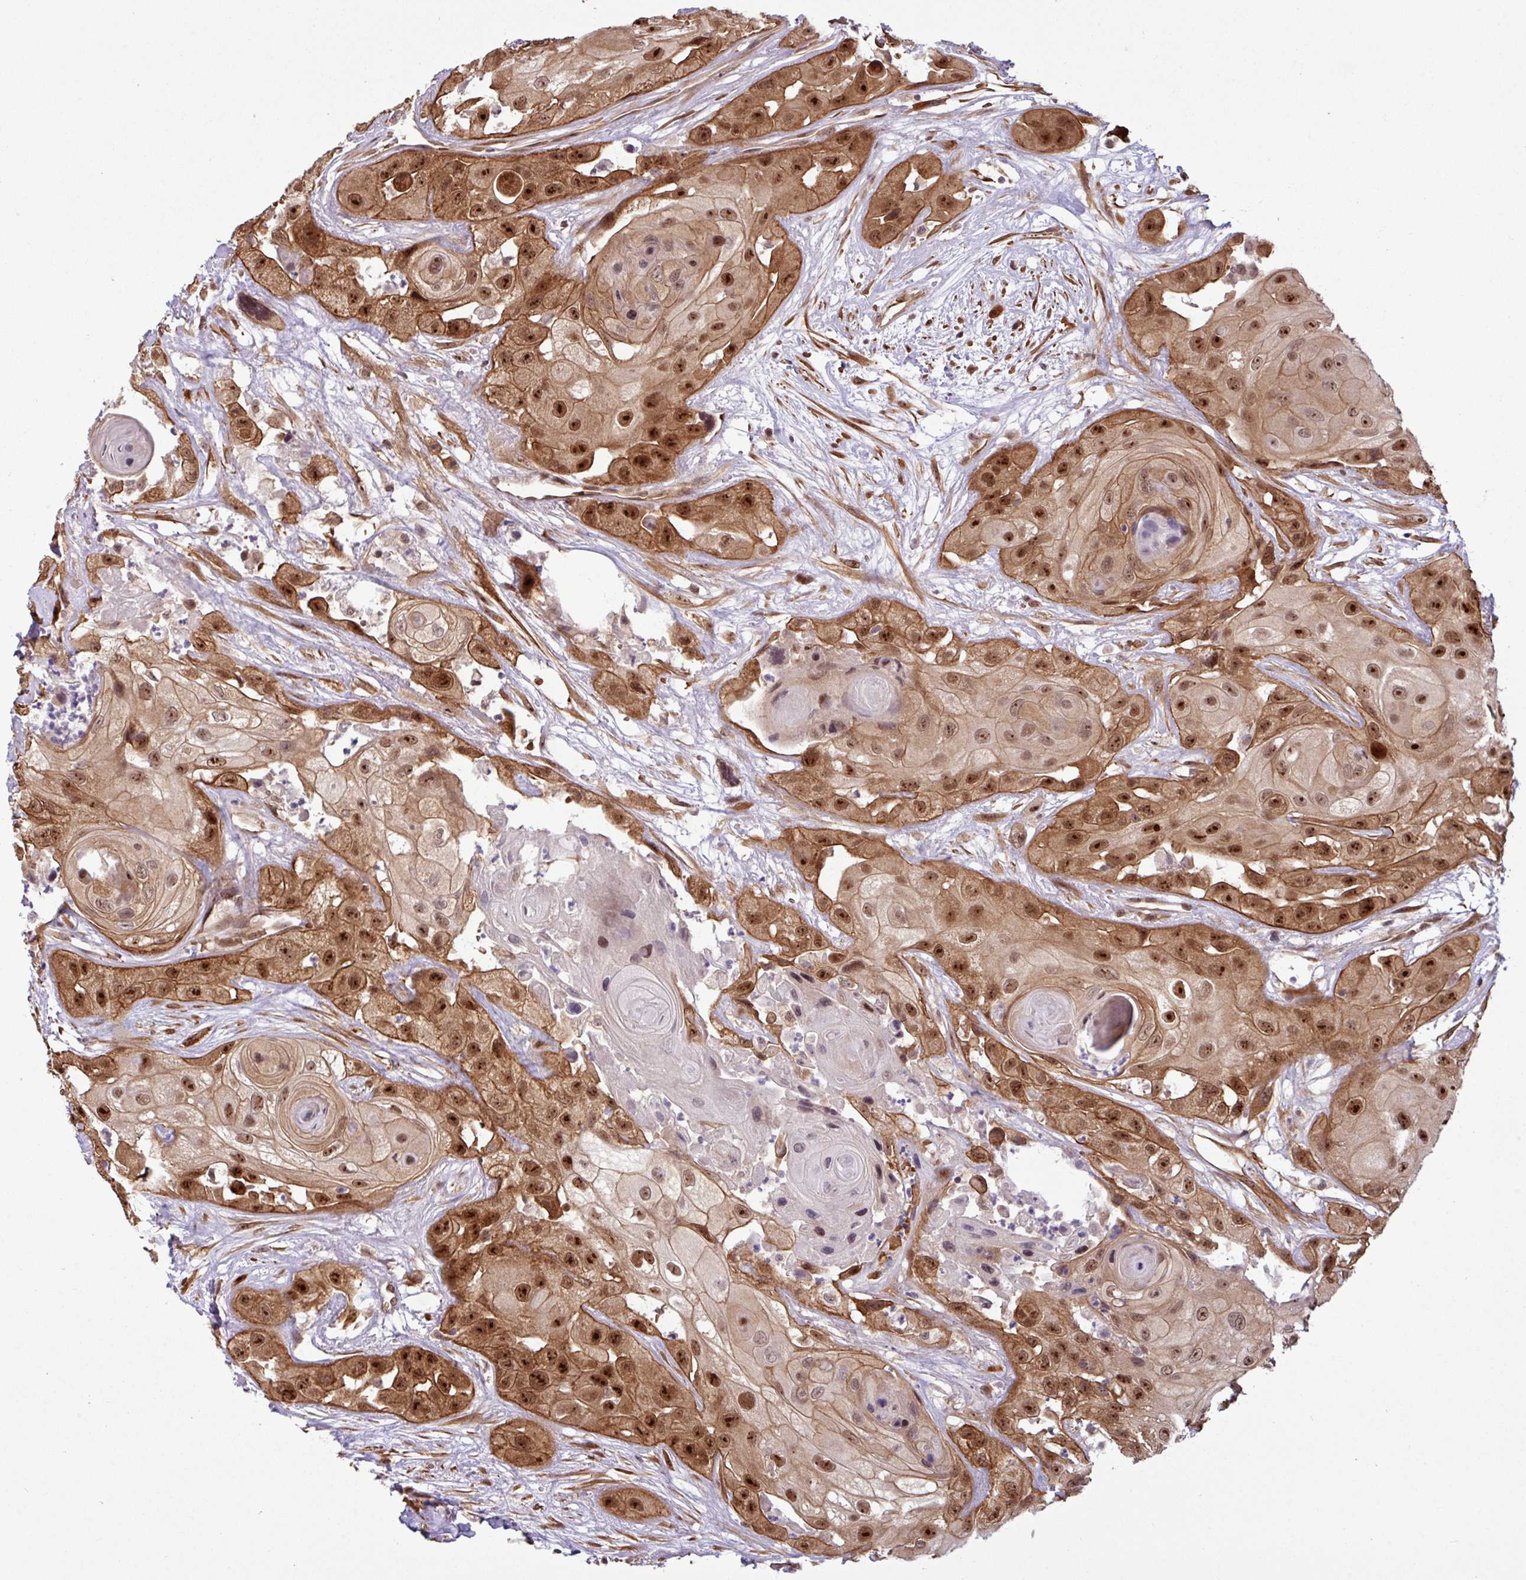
{"staining": {"intensity": "strong", "quantity": "25%-75%", "location": "cytoplasmic/membranous,nuclear"}, "tissue": "head and neck cancer", "cell_type": "Tumor cells", "image_type": "cancer", "snomed": [{"axis": "morphology", "description": "Squamous cell carcinoma, NOS"}, {"axis": "topography", "description": "Head-Neck"}], "caption": "IHC of human head and neck cancer shows high levels of strong cytoplasmic/membranous and nuclear positivity in about 25%-75% of tumor cells.", "gene": "C7orf50", "patient": {"sex": "male", "age": 83}}